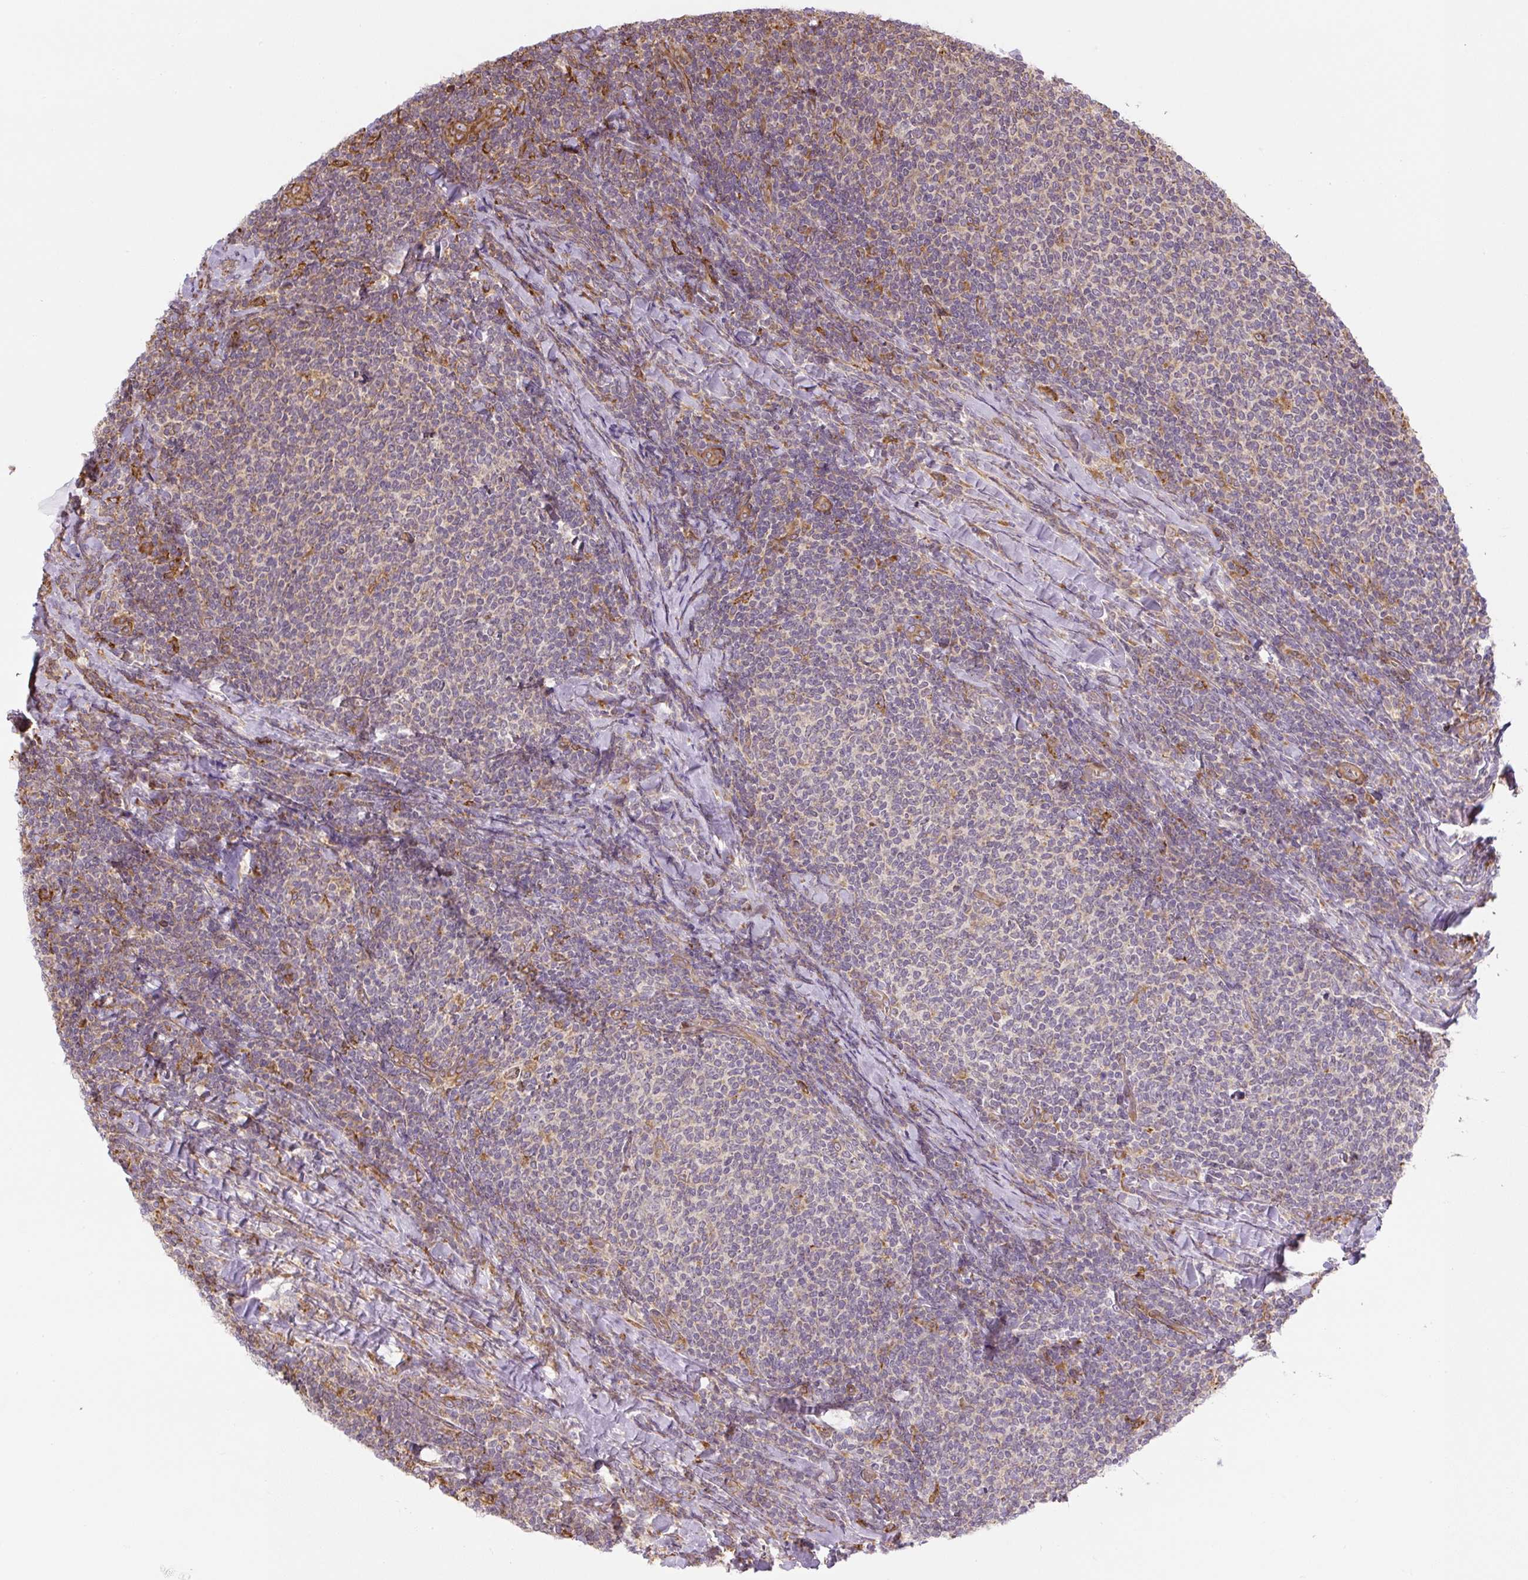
{"staining": {"intensity": "weak", "quantity": "<25%", "location": "cytoplasmic/membranous"}, "tissue": "lymphoma", "cell_type": "Tumor cells", "image_type": "cancer", "snomed": [{"axis": "morphology", "description": "Malignant lymphoma, non-Hodgkin's type, Low grade"}, {"axis": "topography", "description": "Lymph node"}], "caption": "Tumor cells are negative for protein expression in human lymphoma.", "gene": "RASA1", "patient": {"sex": "male", "age": 52}}